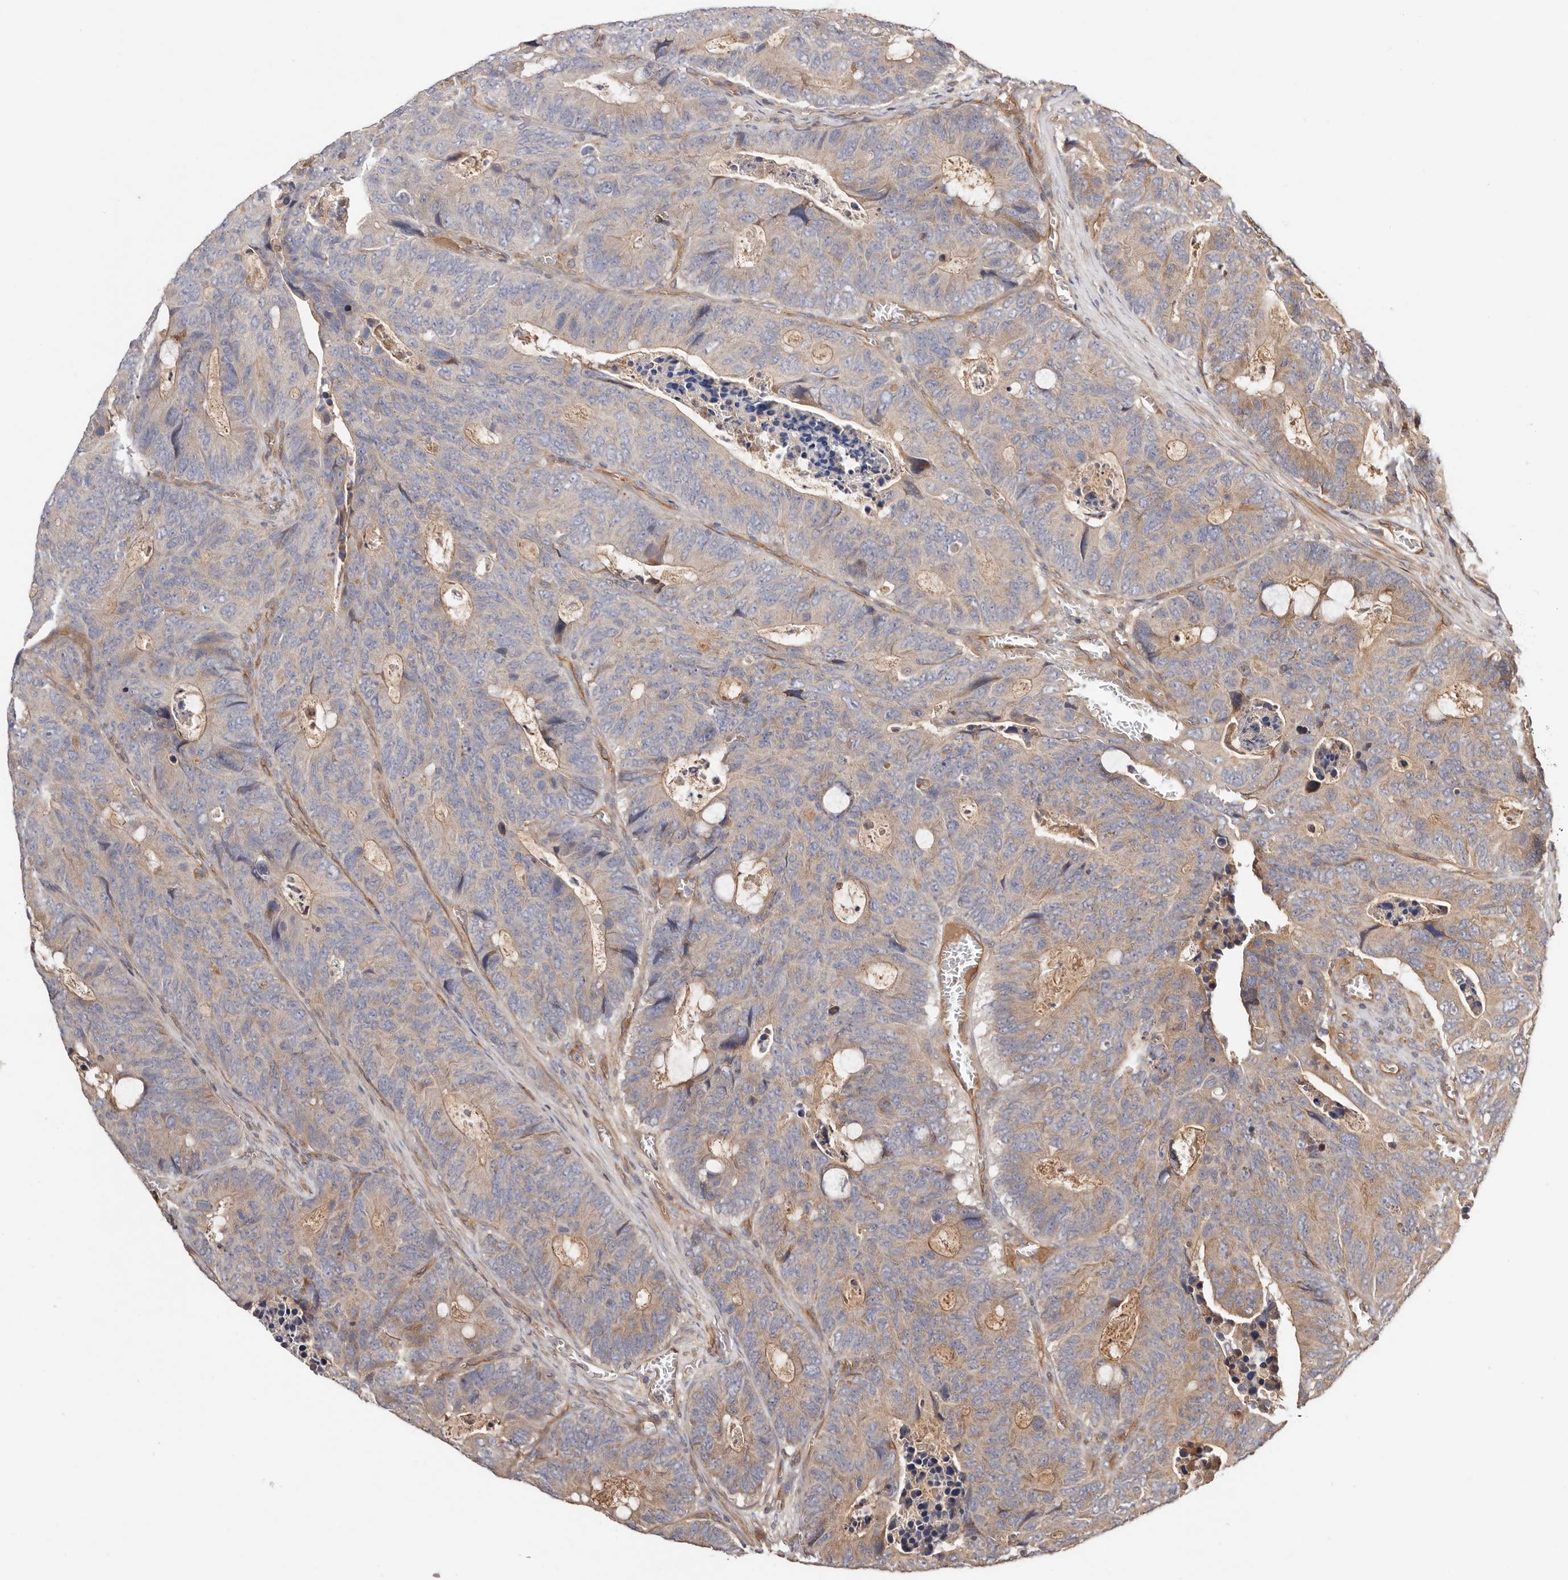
{"staining": {"intensity": "weak", "quantity": "25%-75%", "location": "cytoplasmic/membranous"}, "tissue": "colorectal cancer", "cell_type": "Tumor cells", "image_type": "cancer", "snomed": [{"axis": "morphology", "description": "Adenocarcinoma, NOS"}, {"axis": "topography", "description": "Colon"}], "caption": "Immunohistochemistry micrograph of human adenocarcinoma (colorectal) stained for a protein (brown), which shows low levels of weak cytoplasmic/membranous expression in about 25%-75% of tumor cells.", "gene": "MACF1", "patient": {"sex": "male", "age": 87}}